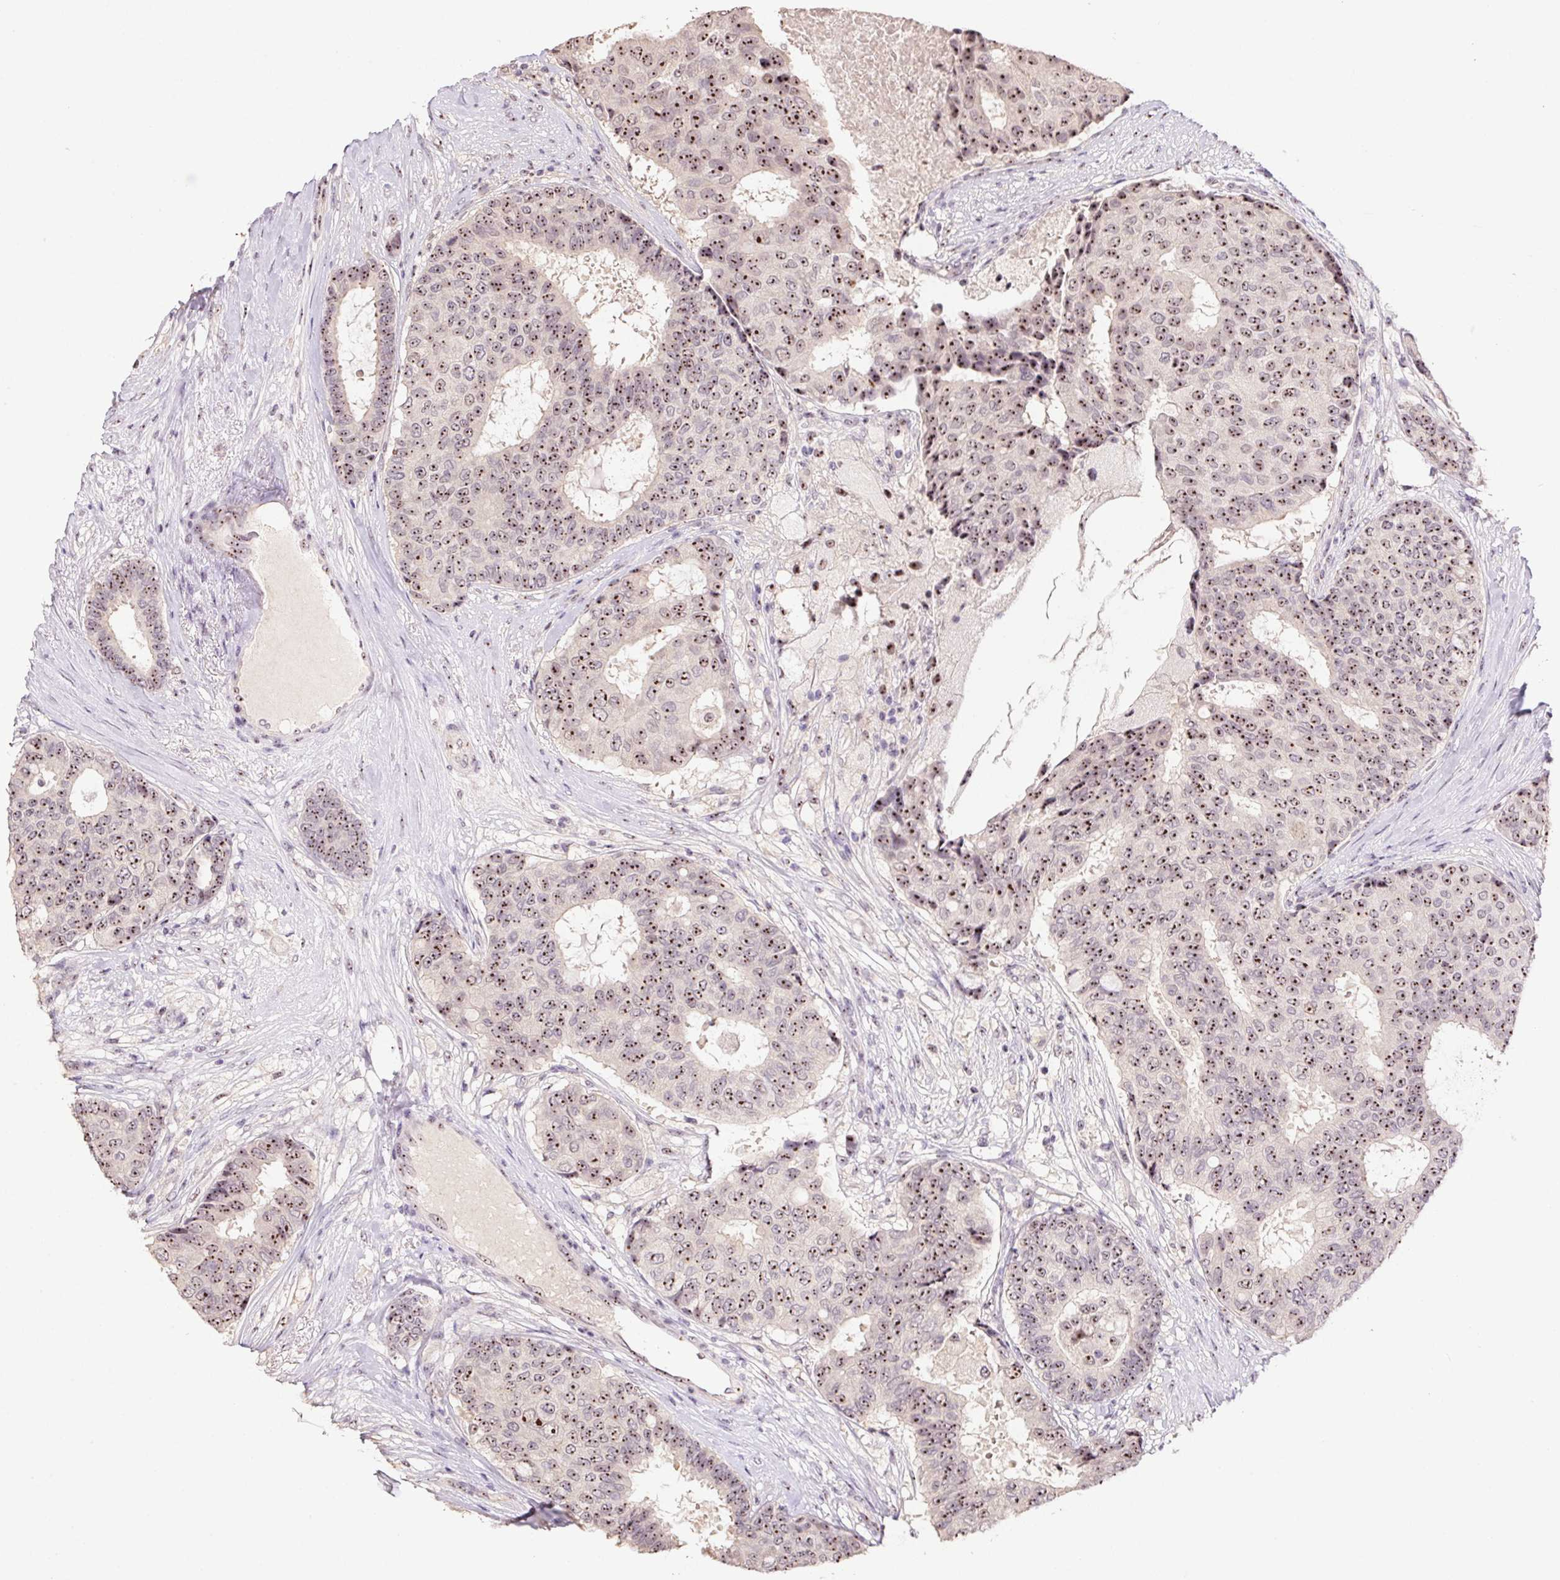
{"staining": {"intensity": "moderate", "quantity": ">75%", "location": "nuclear"}, "tissue": "breast cancer", "cell_type": "Tumor cells", "image_type": "cancer", "snomed": [{"axis": "morphology", "description": "Duct carcinoma"}, {"axis": "topography", "description": "Breast"}], "caption": "Breast cancer was stained to show a protein in brown. There is medium levels of moderate nuclear expression in about >75% of tumor cells.", "gene": "BATF2", "patient": {"sex": "female", "age": 75}}